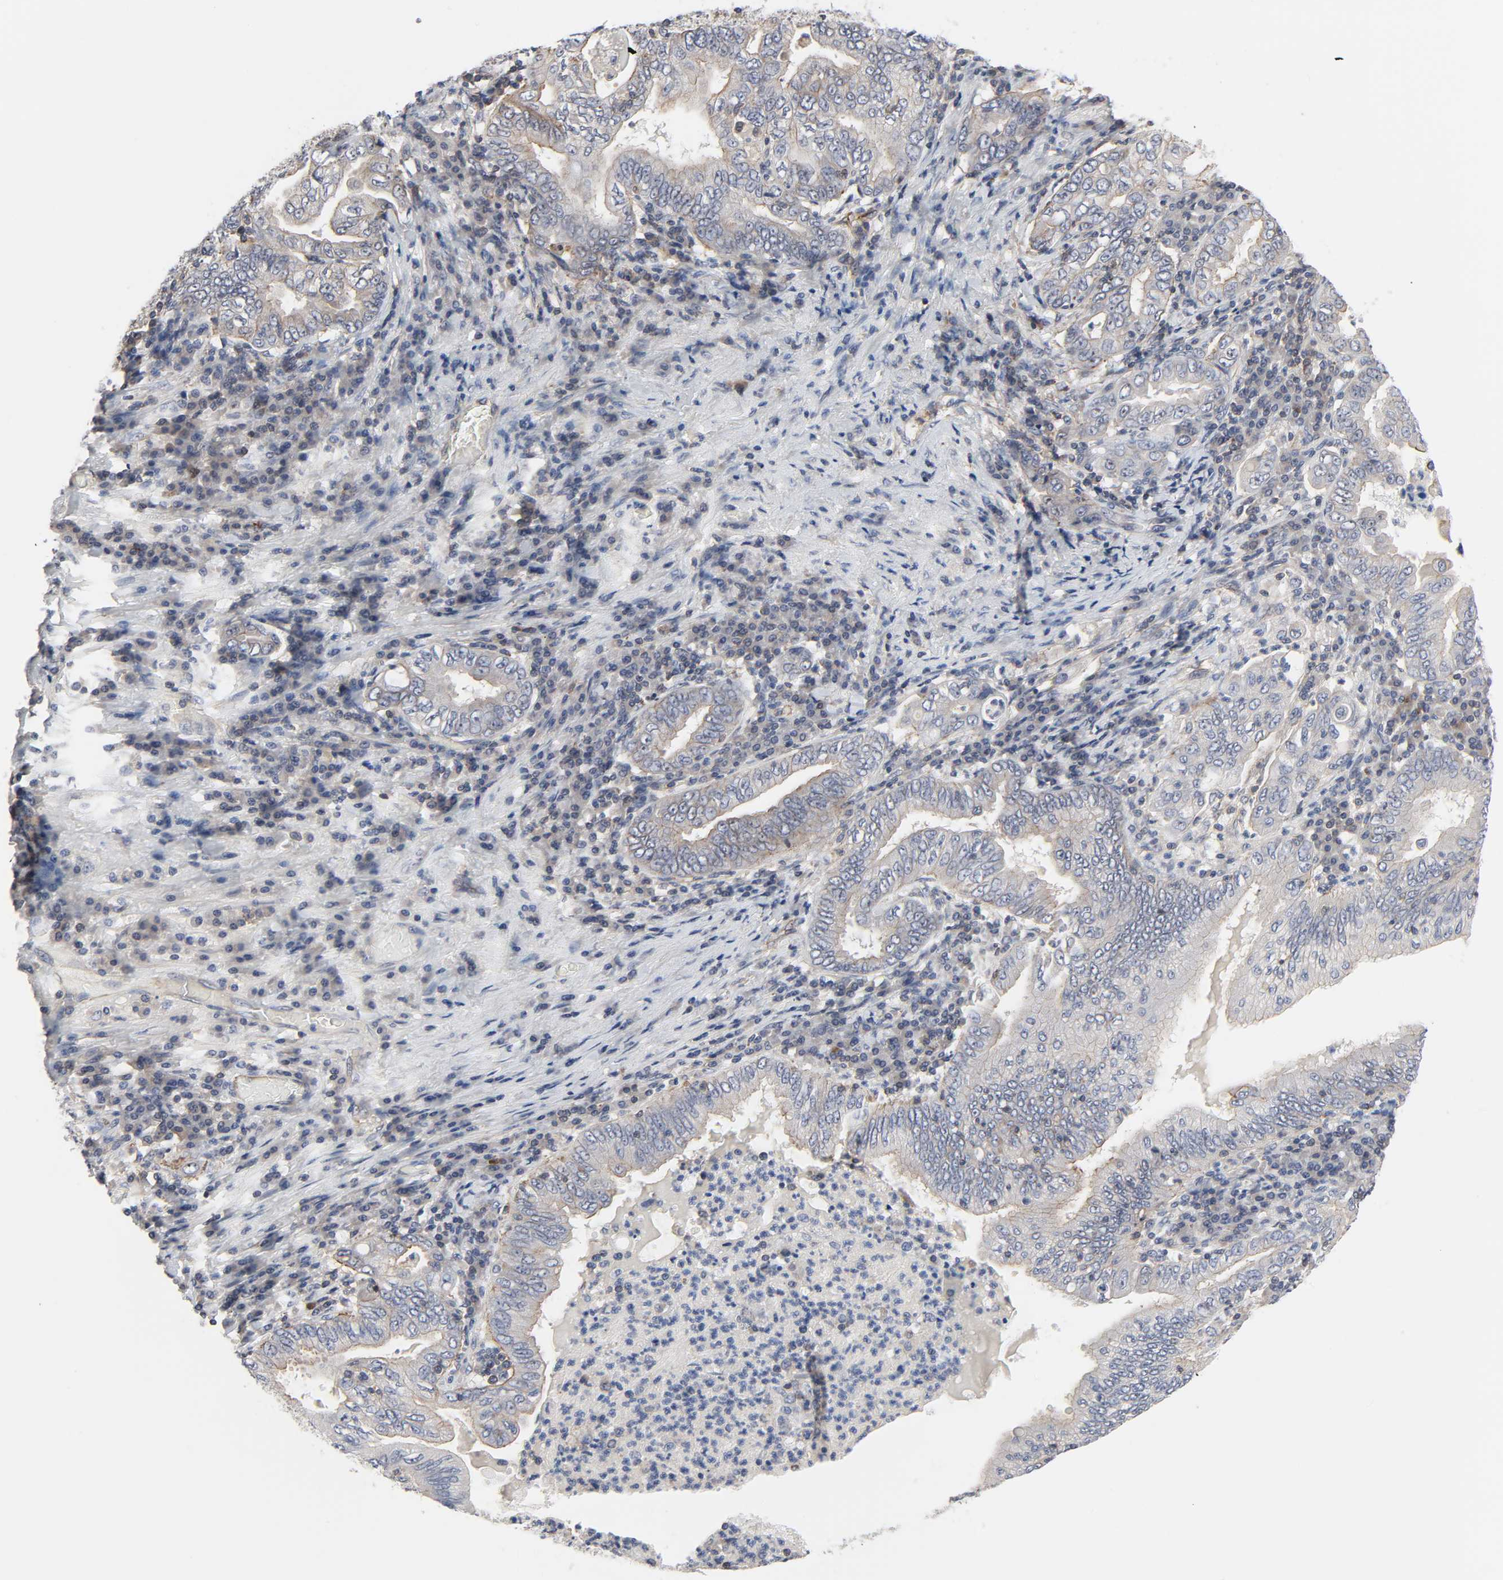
{"staining": {"intensity": "weak", "quantity": "25%-75%", "location": "cytoplasmic/membranous"}, "tissue": "stomach cancer", "cell_type": "Tumor cells", "image_type": "cancer", "snomed": [{"axis": "morphology", "description": "Normal tissue, NOS"}, {"axis": "morphology", "description": "Adenocarcinoma, NOS"}, {"axis": "topography", "description": "Esophagus"}, {"axis": "topography", "description": "Stomach, upper"}, {"axis": "topography", "description": "Peripheral nerve tissue"}], "caption": "Stomach cancer (adenocarcinoma) stained with a protein marker displays weak staining in tumor cells.", "gene": "DDX10", "patient": {"sex": "male", "age": 62}}